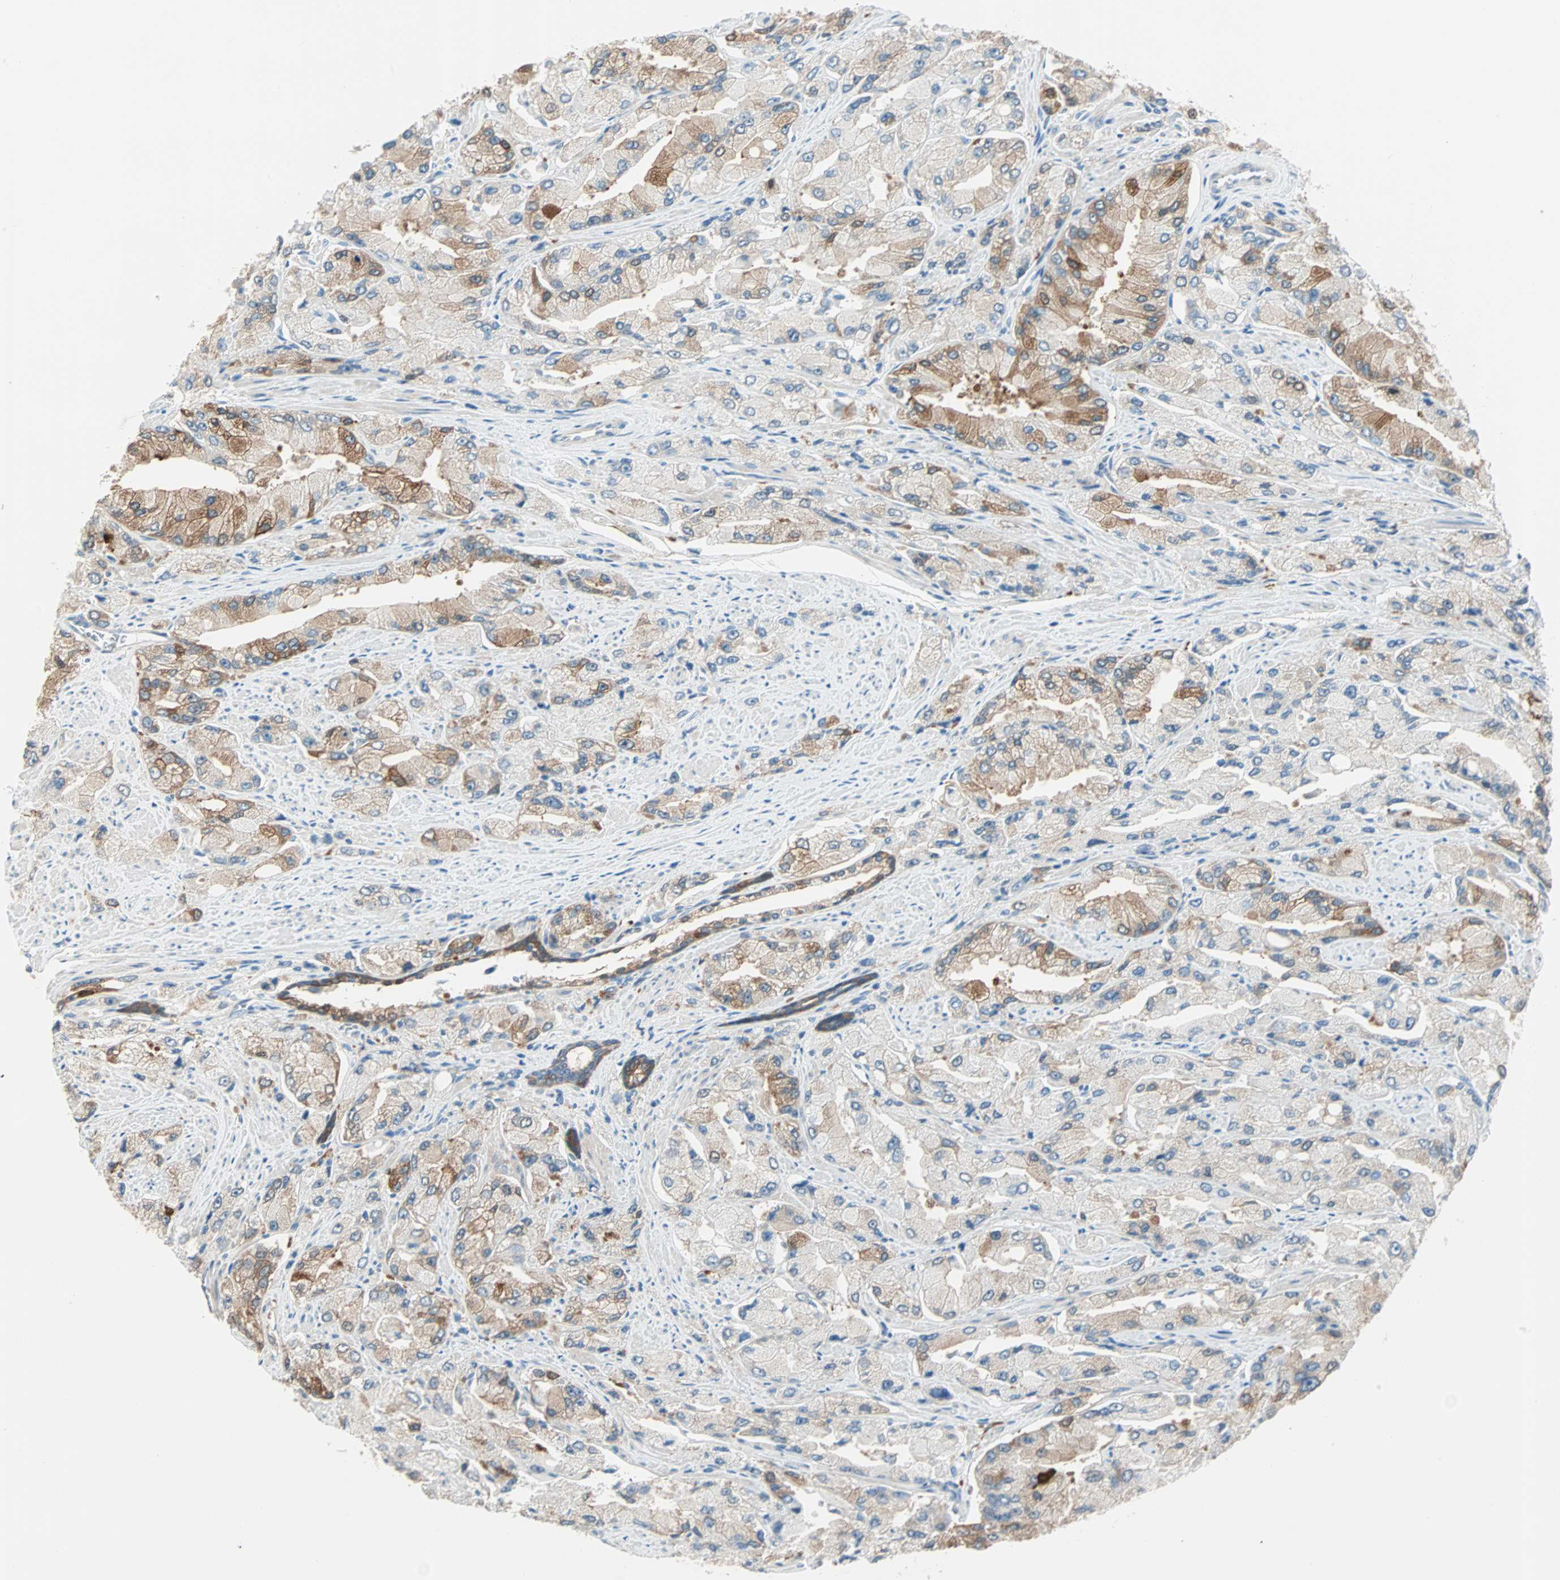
{"staining": {"intensity": "moderate", "quantity": "25%-75%", "location": "cytoplasmic/membranous"}, "tissue": "prostate cancer", "cell_type": "Tumor cells", "image_type": "cancer", "snomed": [{"axis": "morphology", "description": "Adenocarcinoma, High grade"}, {"axis": "topography", "description": "Prostate"}], "caption": "Brown immunohistochemical staining in human prostate high-grade adenocarcinoma shows moderate cytoplasmic/membranous expression in about 25%-75% of tumor cells.", "gene": "ATF6", "patient": {"sex": "male", "age": 58}}